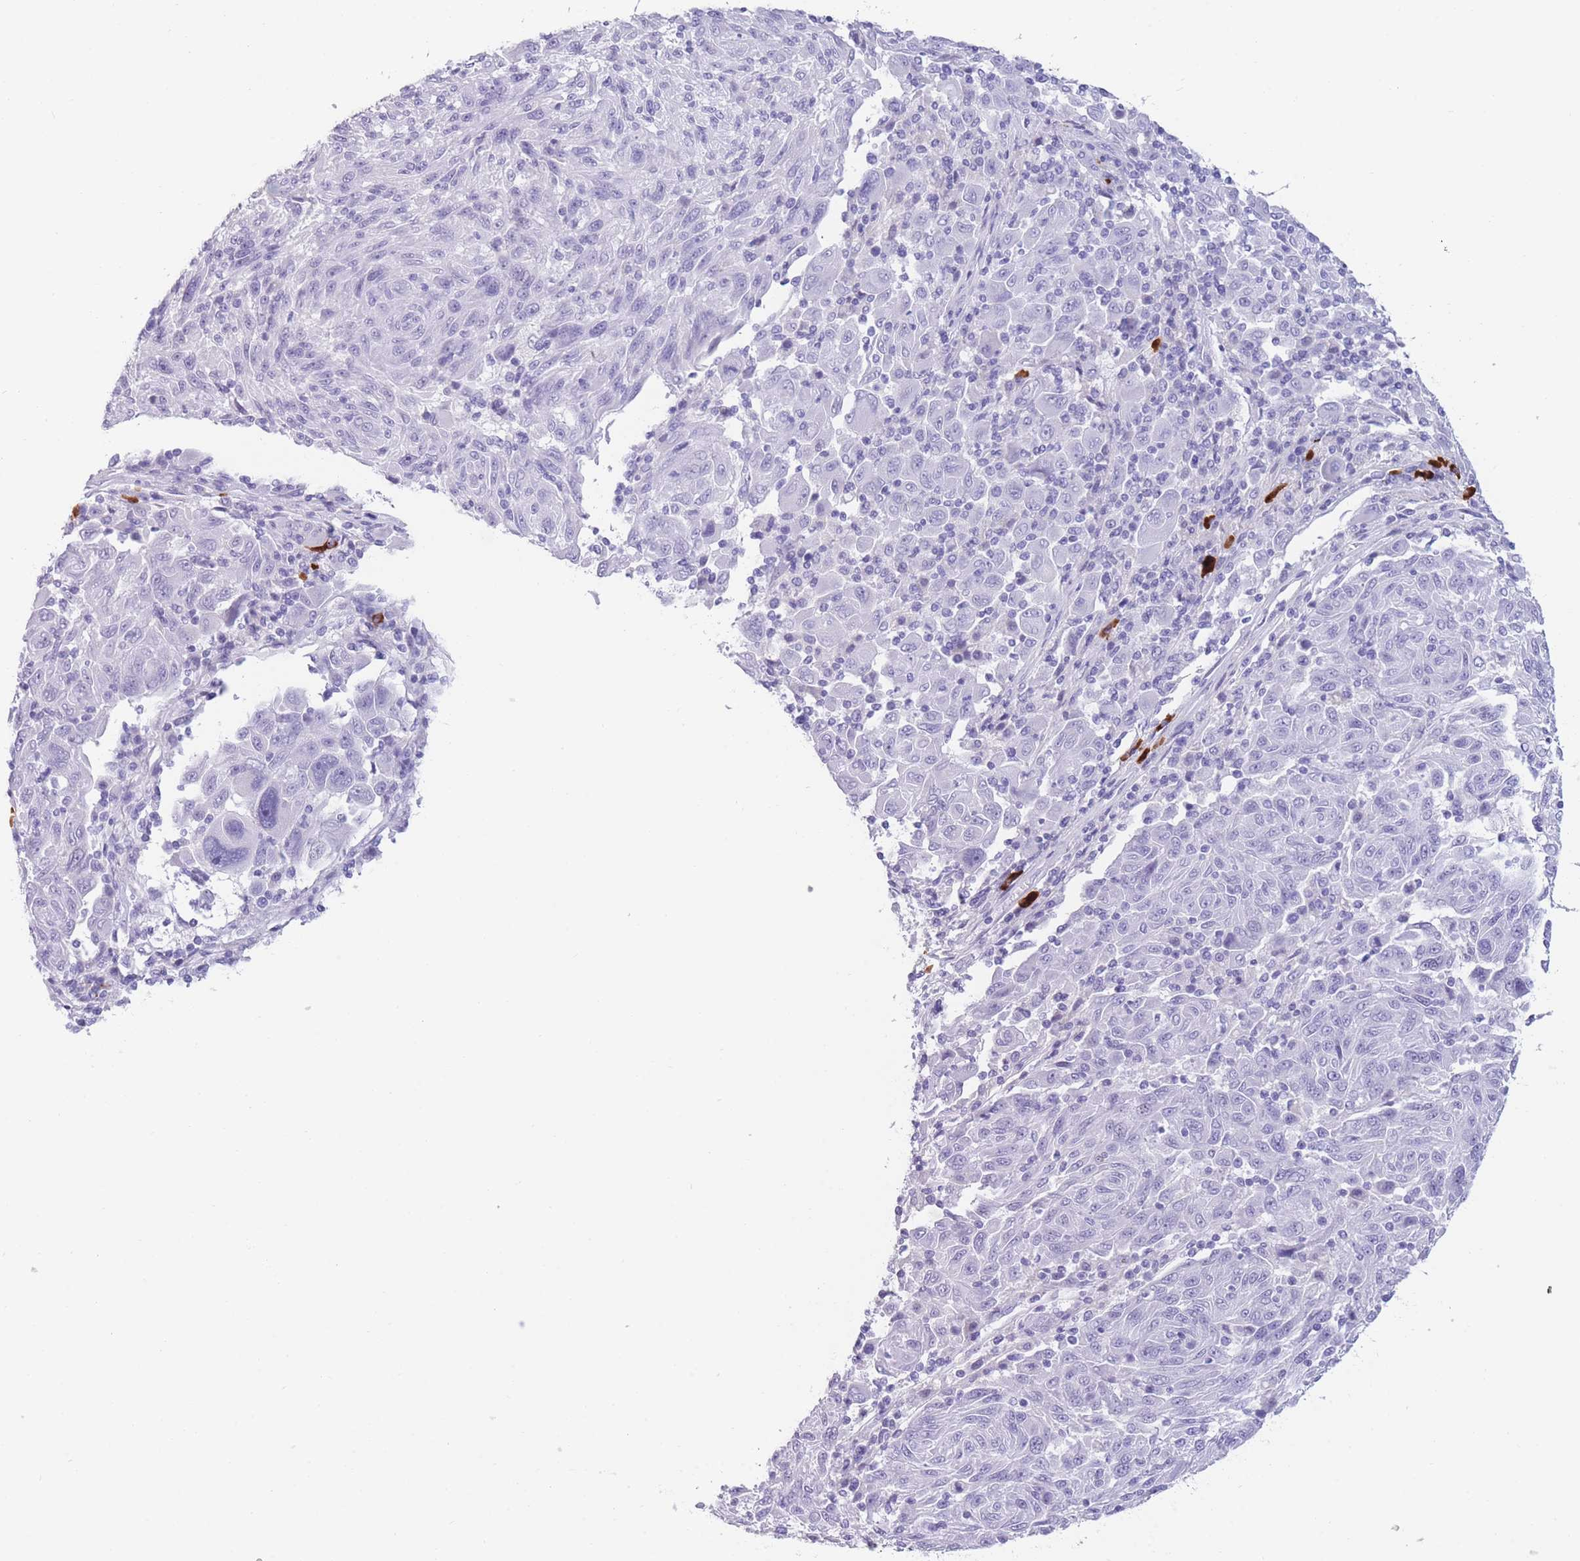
{"staining": {"intensity": "negative", "quantity": "none", "location": "none"}, "tissue": "melanoma", "cell_type": "Tumor cells", "image_type": "cancer", "snomed": [{"axis": "morphology", "description": "Malignant melanoma, NOS"}, {"axis": "topography", "description": "Skin"}], "caption": "Immunohistochemistry photomicrograph of neoplastic tissue: melanoma stained with DAB displays no significant protein positivity in tumor cells. (Stains: DAB IHC with hematoxylin counter stain, Microscopy: brightfield microscopy at high magnification).", "gene": "TNFSF11", "patient": {"sex": "male", "age": 53}}